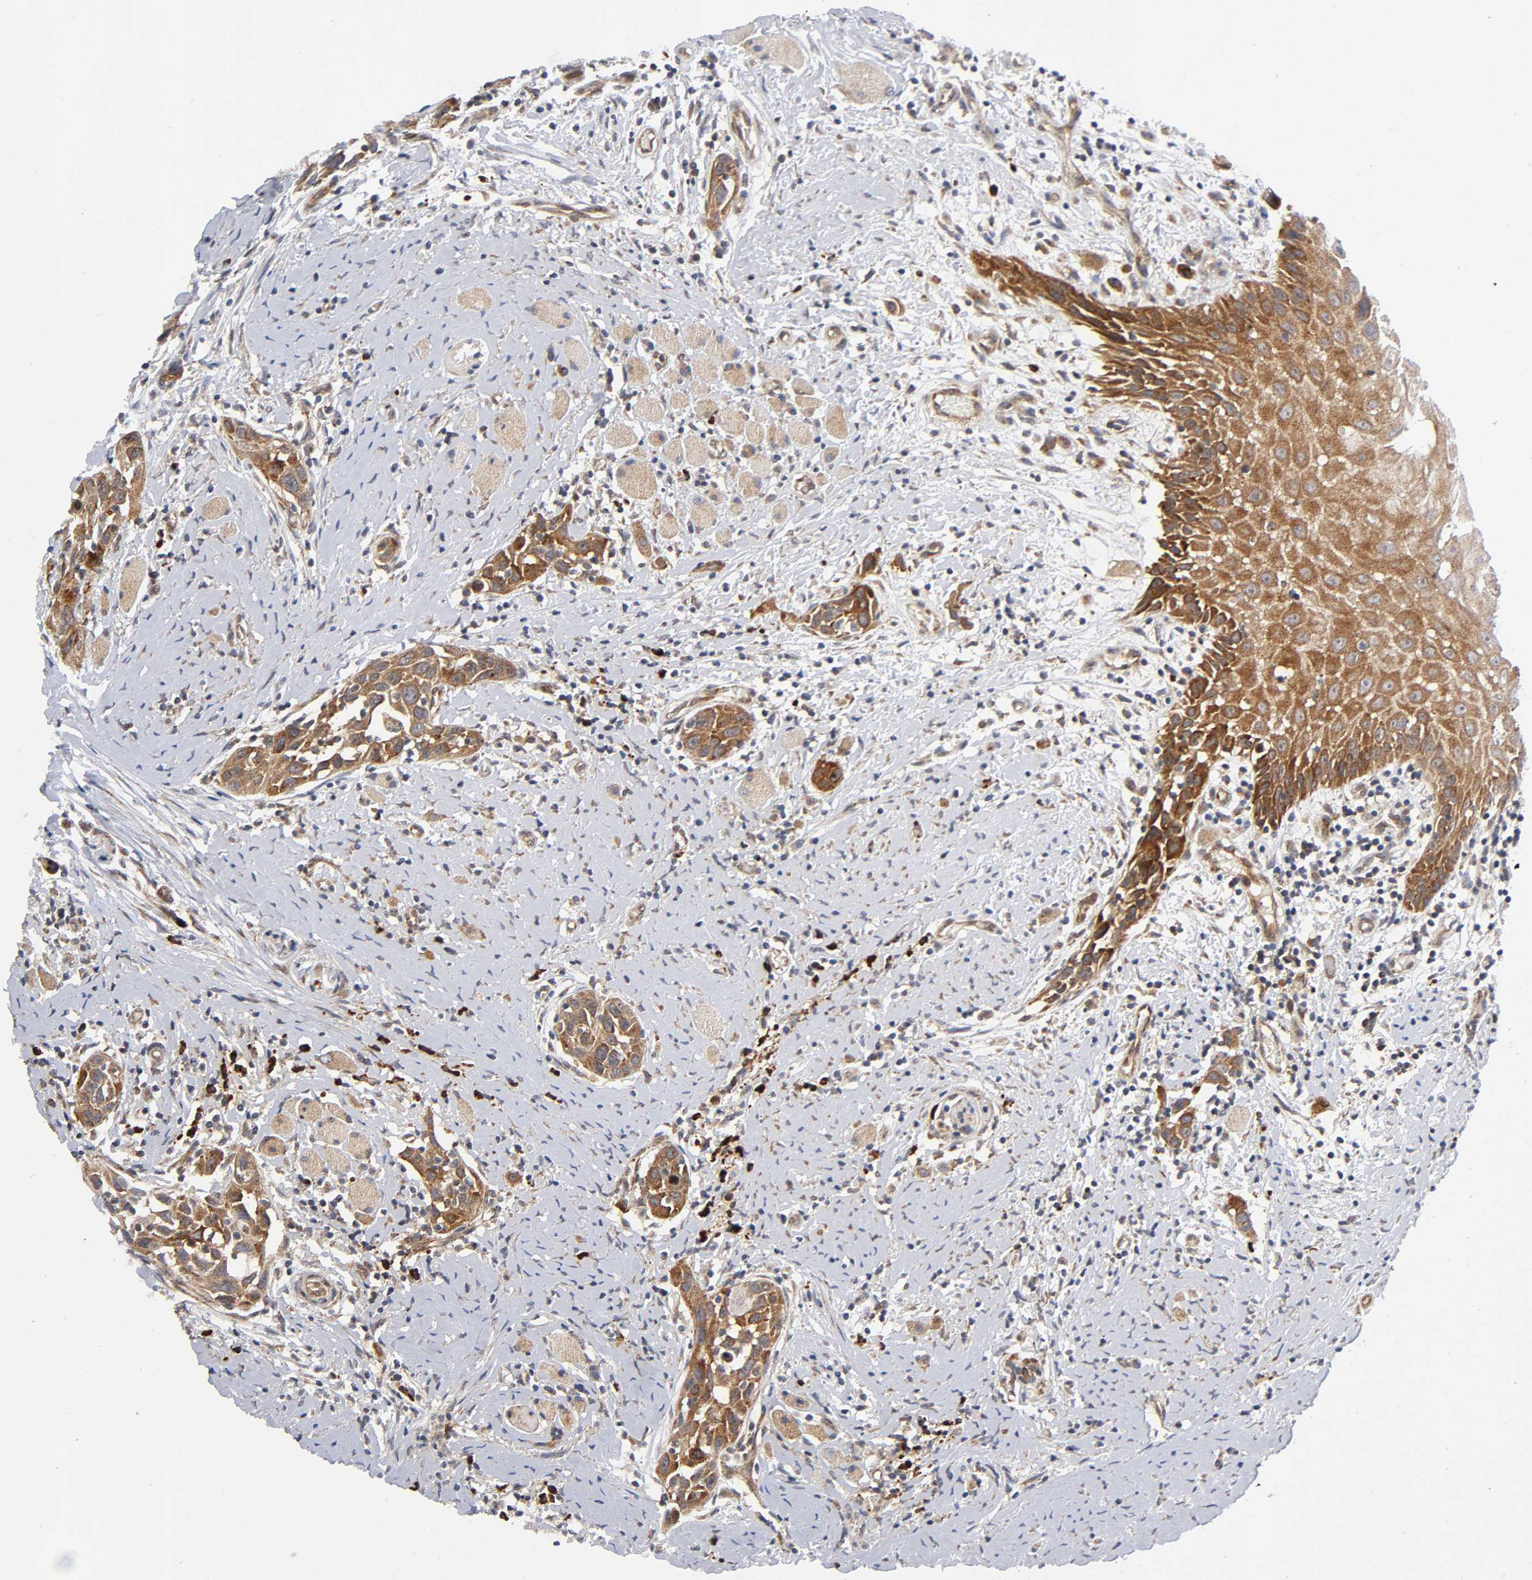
{"staining": {"intensity": "strong", "quantity": ">75%", "location": "cytoplasmic/membranous"}, "tissue": "head and neck cancer", "cell_type": "Tumor cells", "image_type": "cancer", "snomed": [{"axis": "morphology", "description": "Squamous cell carcinoma, NOS"}, {"axis": "topography", "description": "Oral tissue"}, {"axis": "topography", "description": "Head-Neck"}], "caption": "Strong cytoplasmic/membranous expression for a protein is seen in approximately >75% of tumor cells of head and neck cancer (squamous cell carcinoma) using IHC.", "gene": "EIF5", "patient": {"sex": "female", "age": 50}}